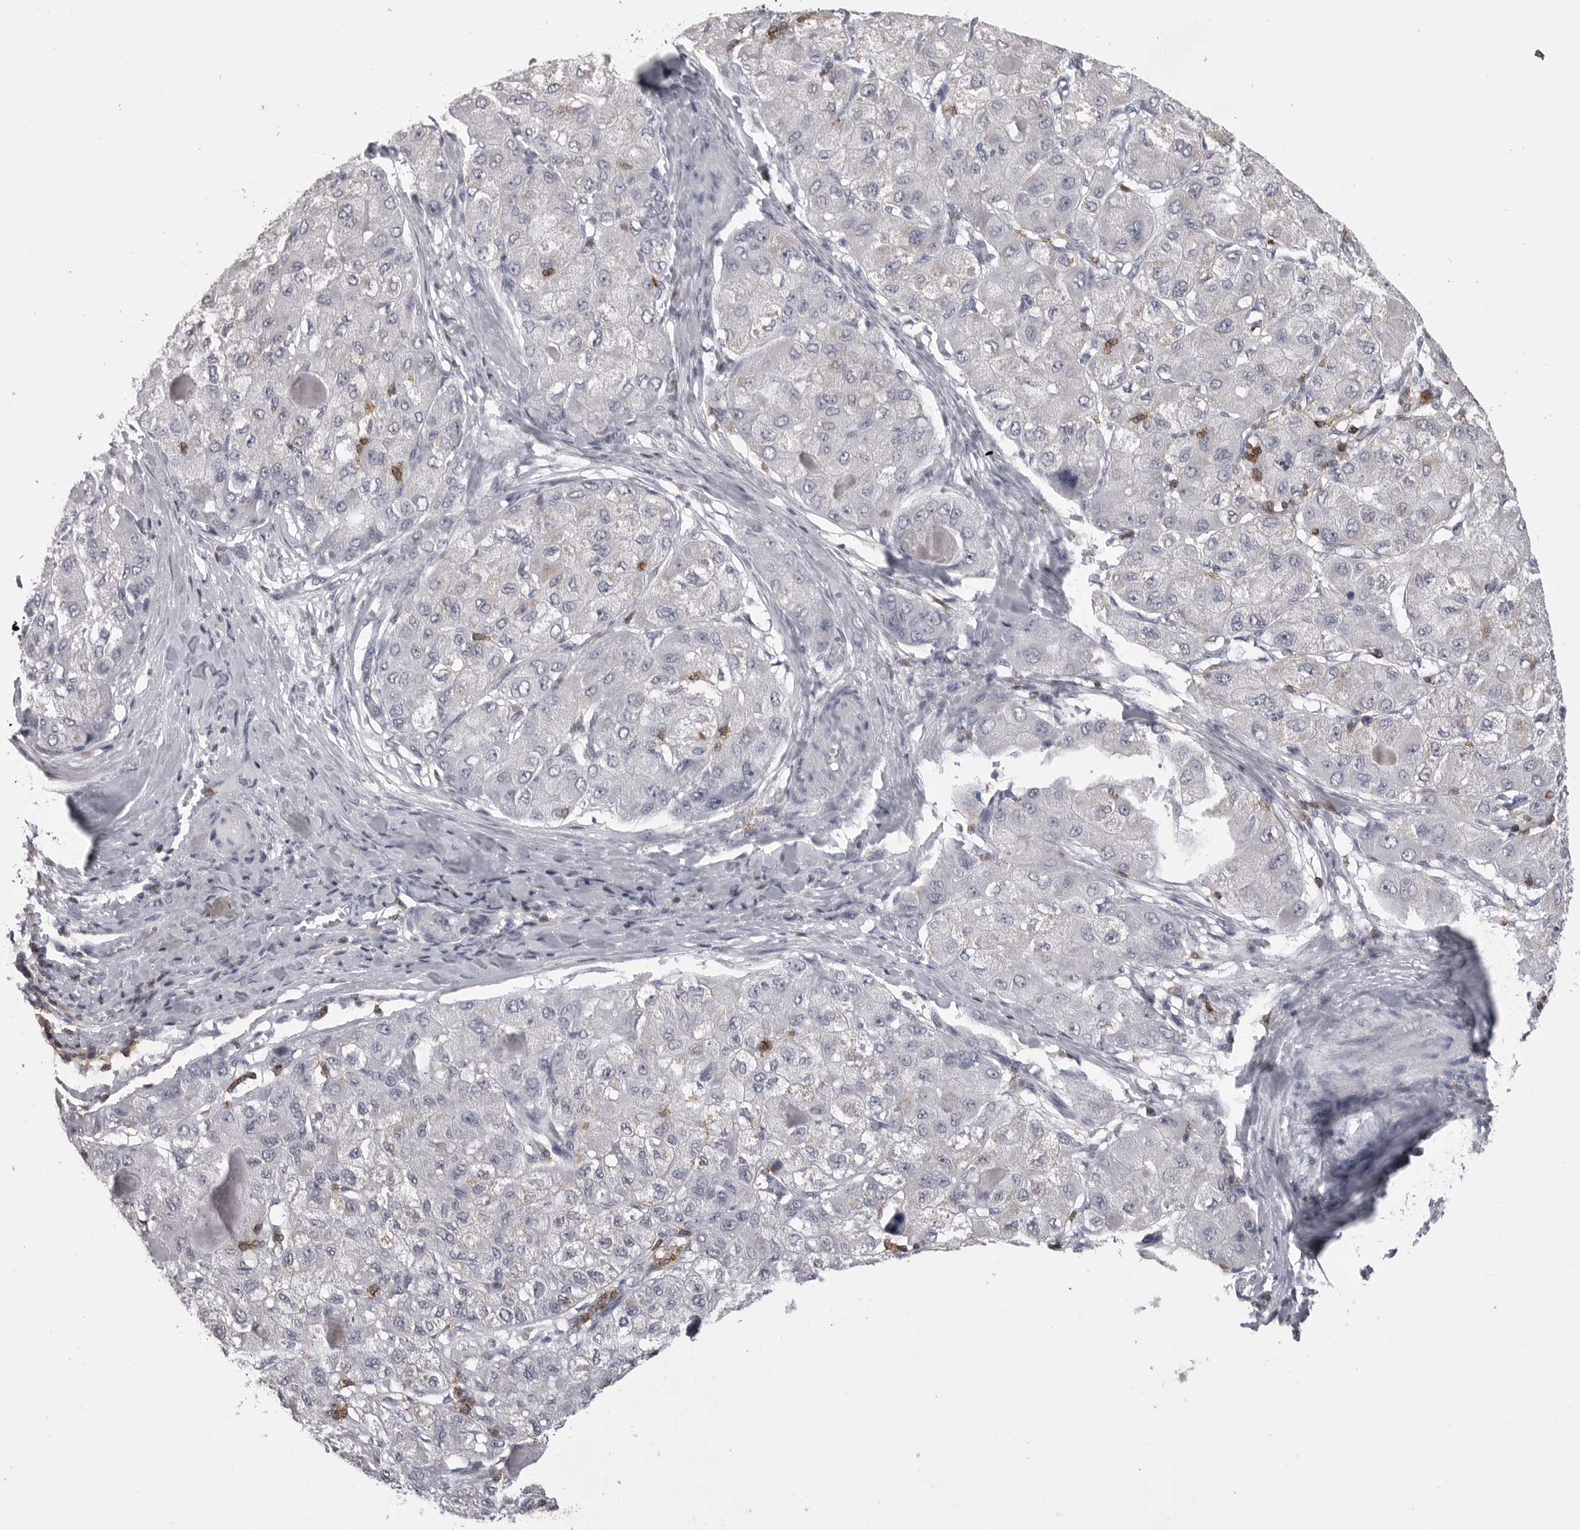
{"staining": {"intensity": "negative", "quantity": "none", "location": "none"}, "tissue": "liver cancer", "cell_type": "Tumor cells", "image_type": "cancer", "snomed": [{"axis": "morphology", "description": "Carcinoma, Hepatocellular, NOS"}, {"axis": "topography", "description": "Liver"}], "caption": "High power microscopy histopathology image of an IHC image of liver hepatocellular carcinoma, revealing no significant expression in tumor cells.", "gene": "ITGAL", "patient": {"sex": "male", "age": 80}}